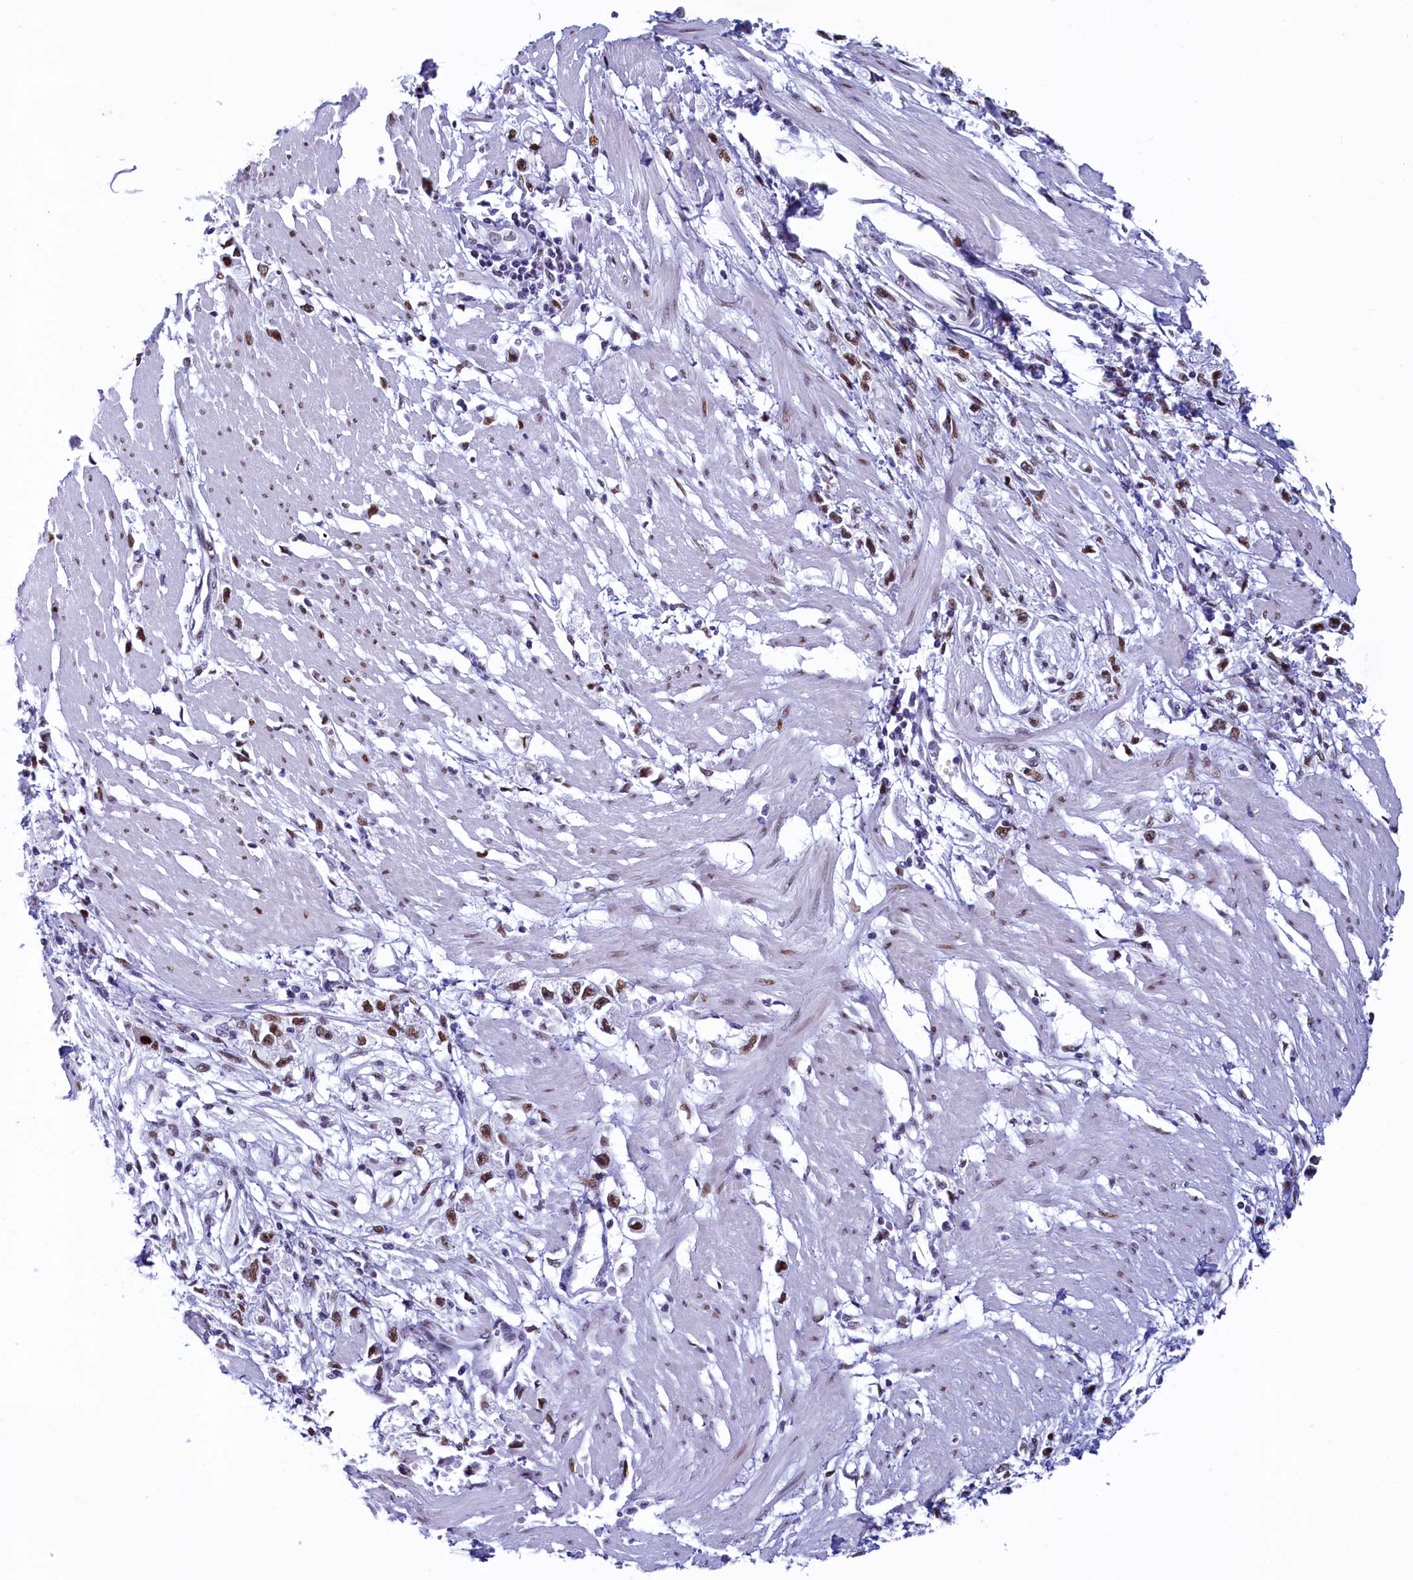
{"staining": {"intensity": "moderate", "quantity": ">75%", "location": "nuclear"}, "tissue": "stomach cancer", "cell_type": "Tumor cells", "image_type": "cancer", "snomed": [{"axis": "morphology", "description": "Adenocarcinoma, NOS"}, {"axis": "topography", "description": "Stomach"}], "caption": "Brown immunohistochemical staining in human stomach adenocarcinoma exhibits moderate nuclear positivity in approximately >75% of tumor cells.", "gene": "SUGP2", "patient": {"sex": "female", "age": 59}}